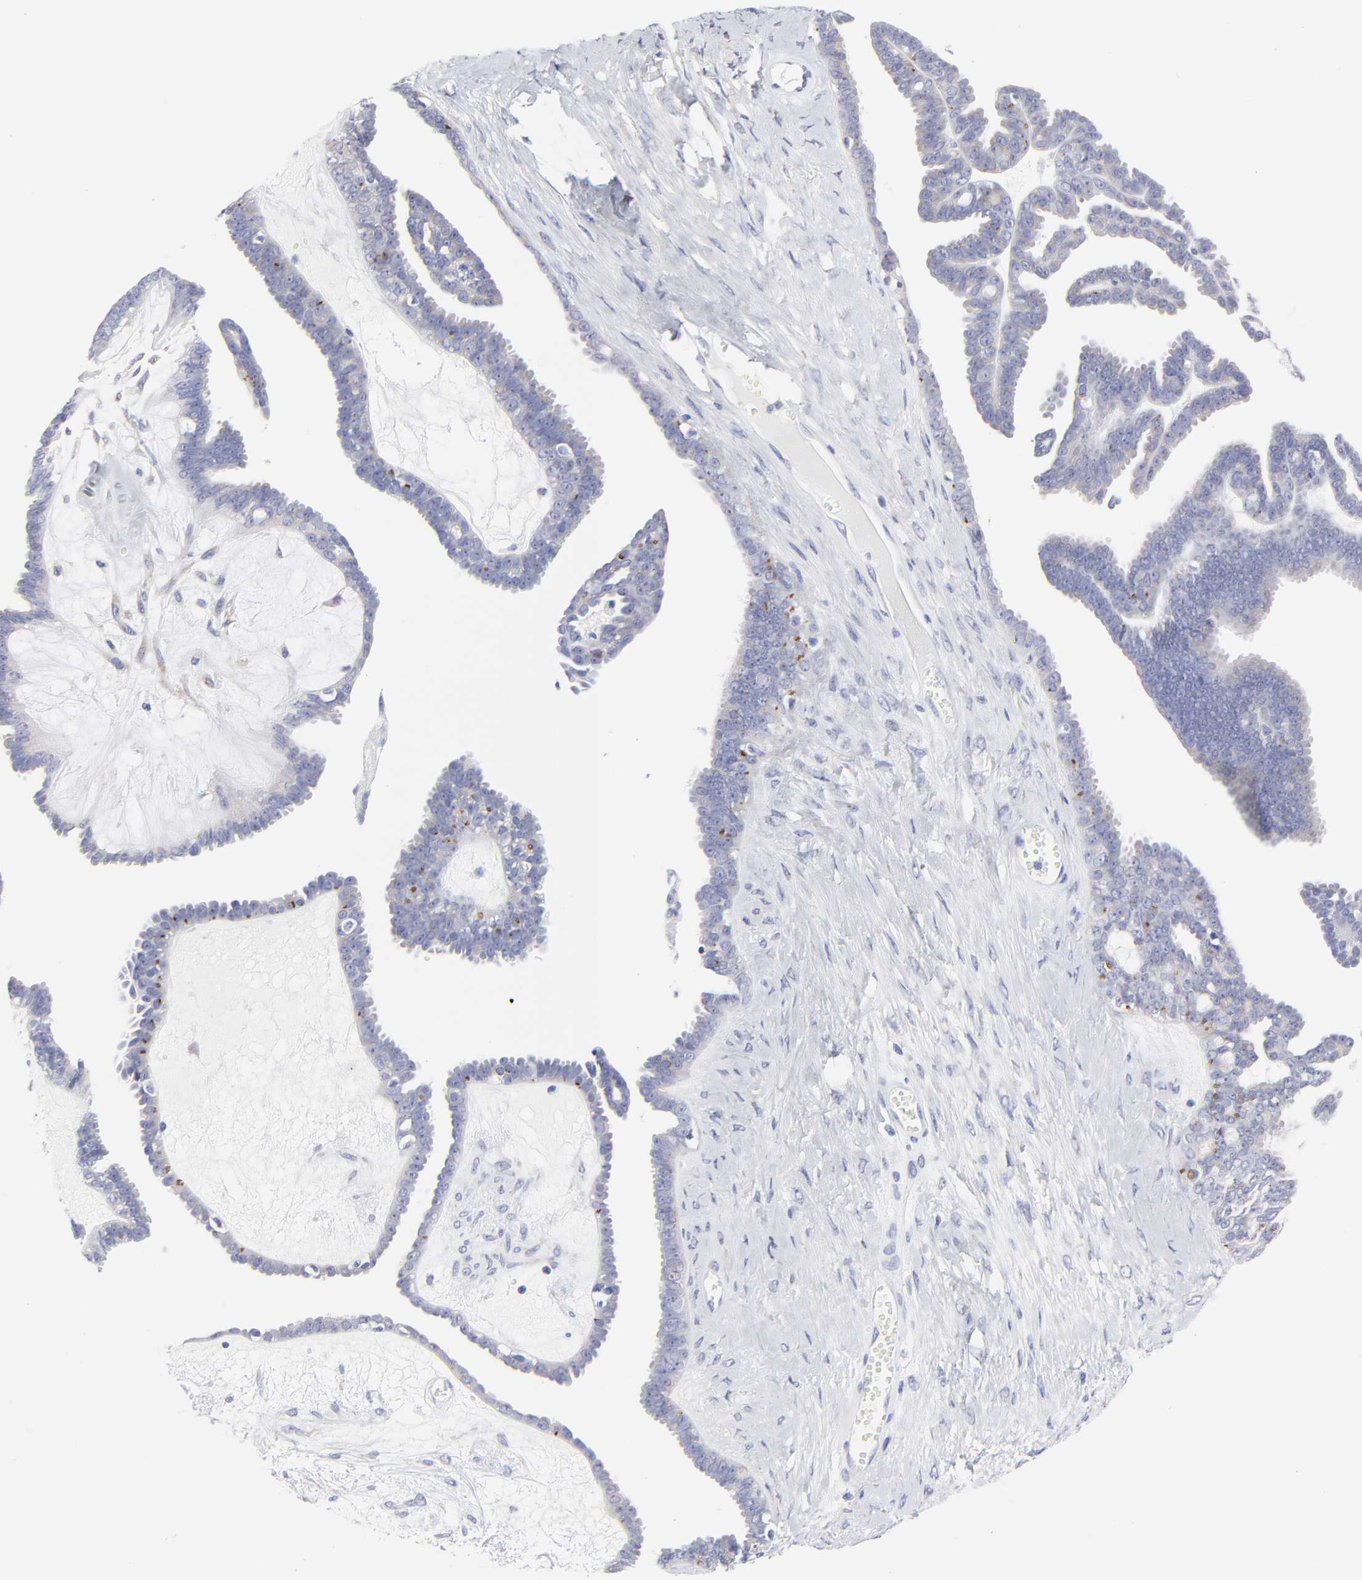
{"staining": {"intensity": "negative", "quantity": "none", "location": "none"}, "tissue": "ovarian cancer", "cell_type": "Tumor cells", "image_type": "cancer", "snomed": [{"axis": "morphology", "description": "Cystadenocarcinoma, serous, NOS"}, {"axis": "topography", "description": "Ovary"}], "caption": "Protein analysis of serous cystadenocarcinoma (ovarian) shows no significant positivity in tumor cells.", "gene": "DUSP9", "patient": {"sex": "female", "age": 71}}